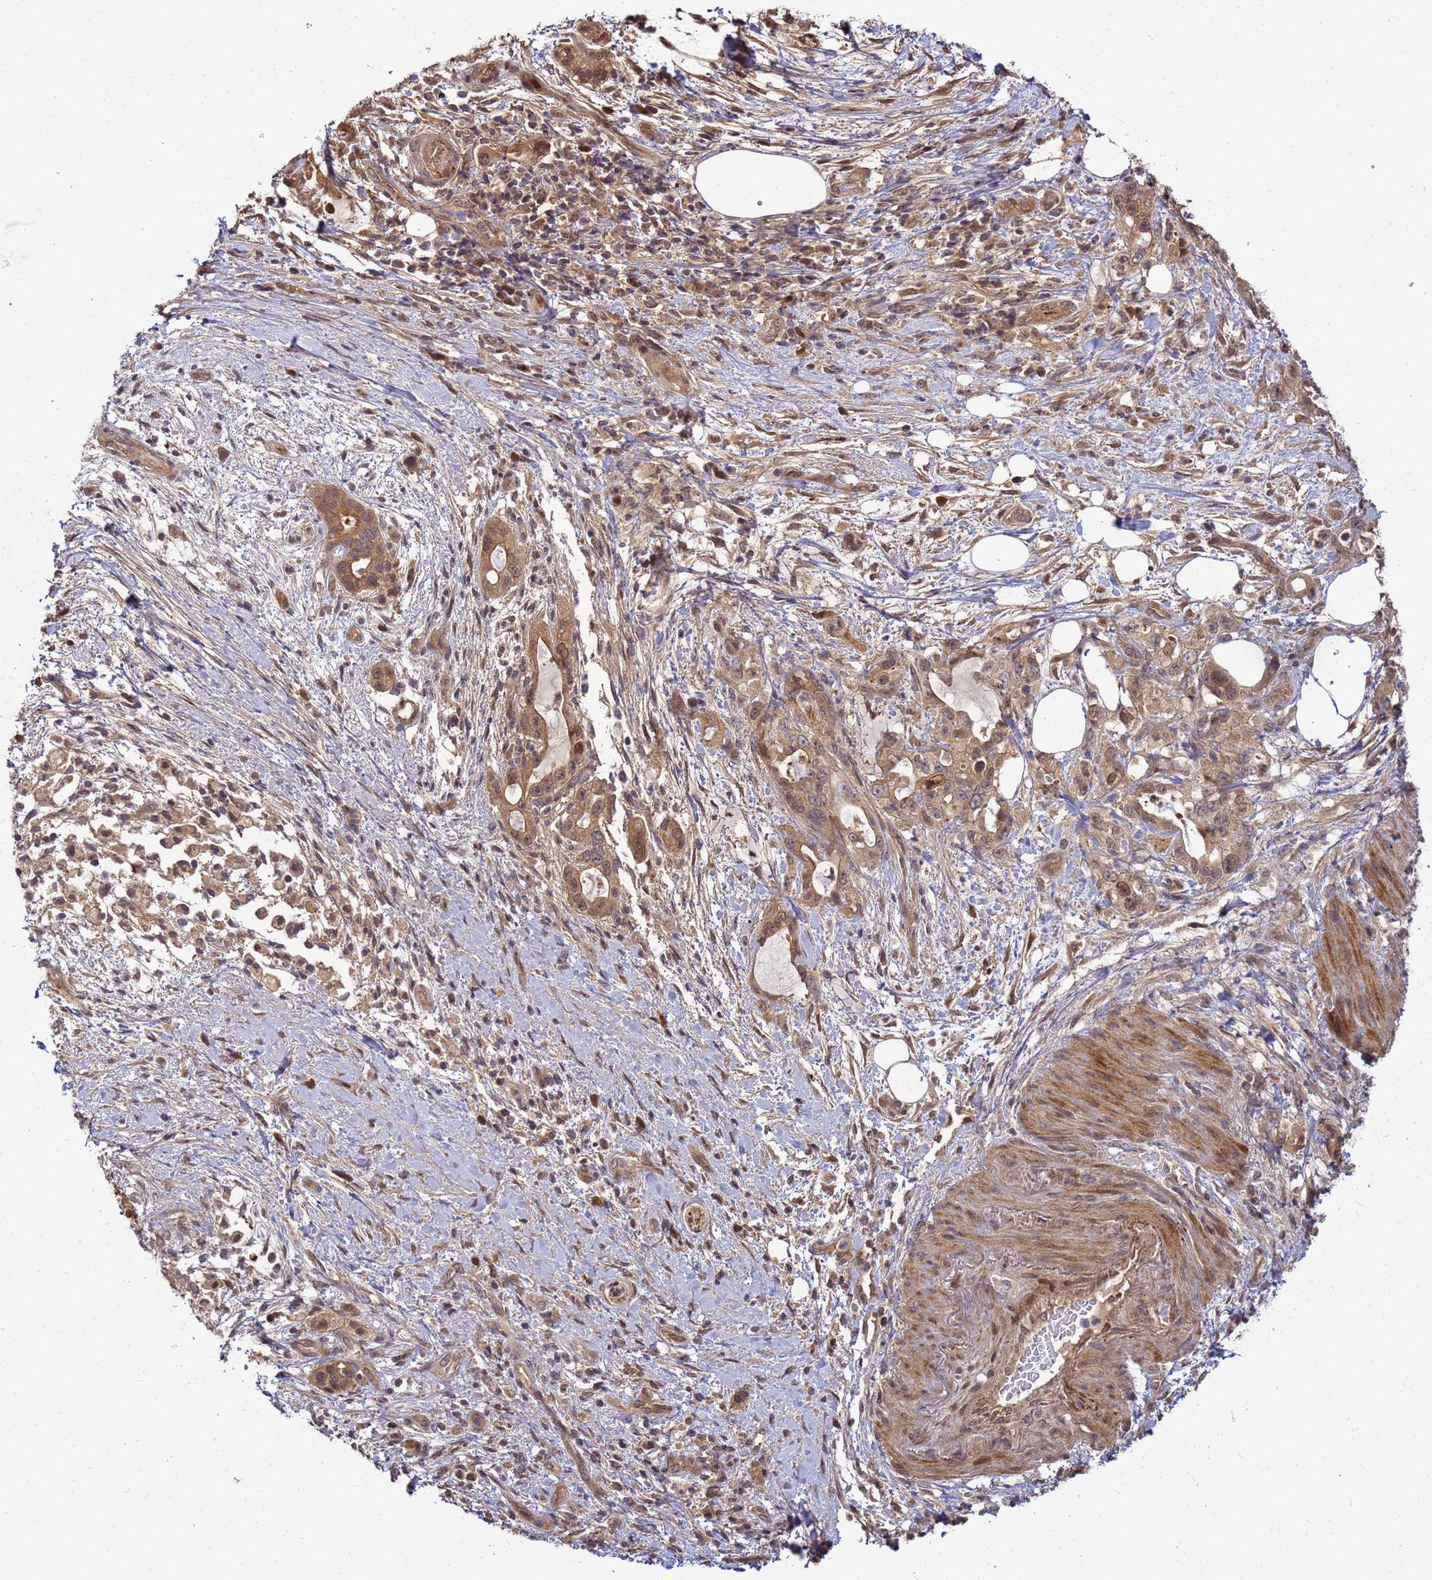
{"staining": {"intensity": "moderate", "quantity": ">75%", "location": "cytoplasmic/membranous"}, "tissue": "pancreatic cancer", "cell_type": "Tumor cells", "image_type": "cancer", "snomed": [{"axis": "morphology", "description": "Adenocarcinoma, NOS"}, {"axis": "topography", "description": "Pancreas"}], "caption": "Immunohistochemistry of human pancreatic cancer (adenocarcinoma) shows medium levels of moderate cytoplasmic/membranous staining in about >75% of tumor cells.", "gene": "DUS4L", "patient": {"sex": "female", "age": 61}}